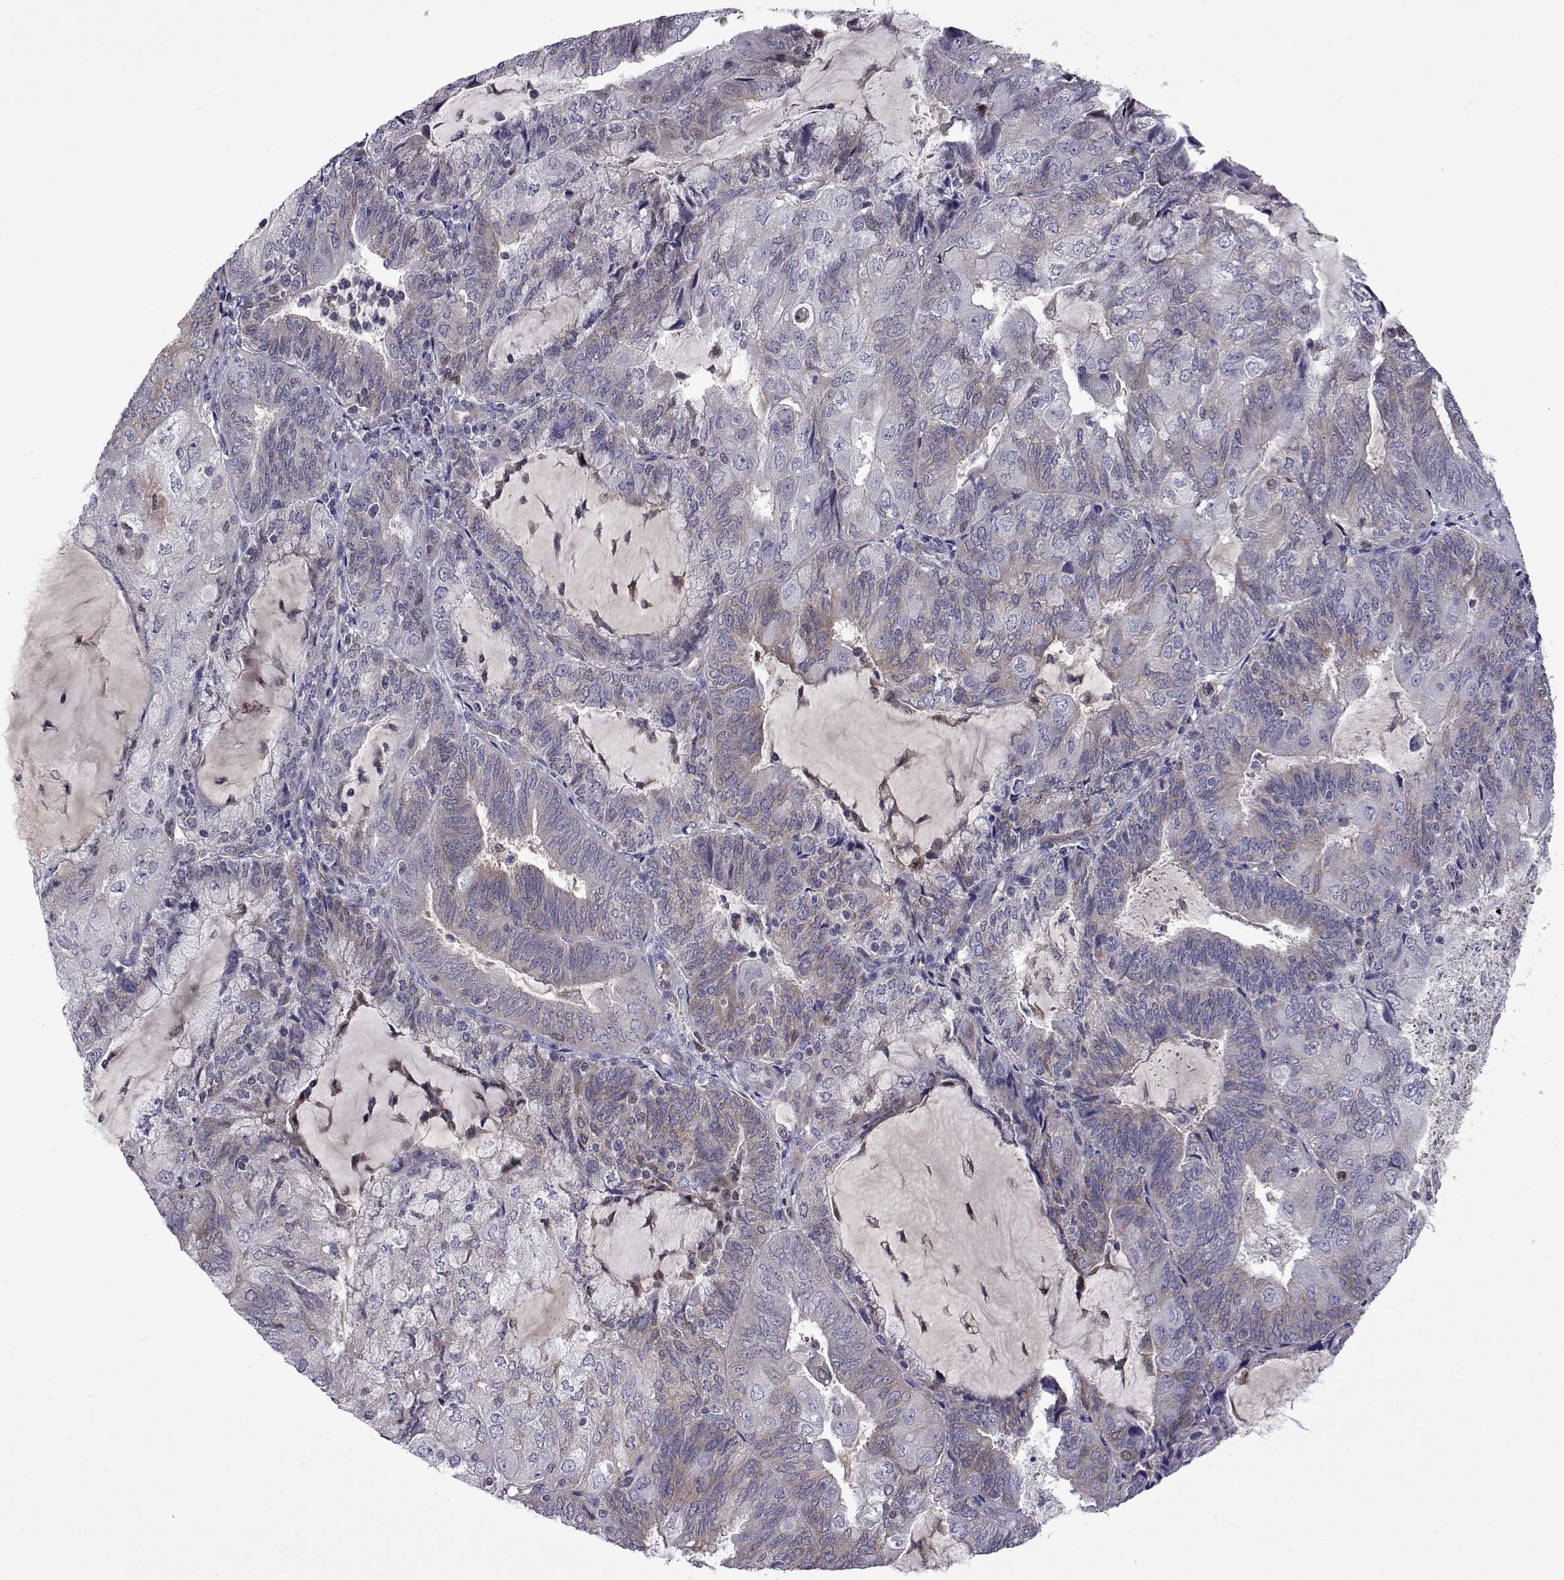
{"staining": {"intensity": "negative", "quantity": "none", "location": "none"}, "tissue": "endometrial cancer", "cell_type": "Tumor cells", "image_type": "cancer", "snomed": [{"axis": "morphology", "description": "Adenocarcinoma, NOS"}, {"axis": "topography", "description": "Endometrium"}], "caption": "Immunohistochemistry (IHC) of human endometrial adenocarcinoma displays no expression in tumor cells. (DAB immunohistochemistry with hematoxylin counter stain).", "gene": "TCF15", "patient": {"sex": "female", "age": 81}}